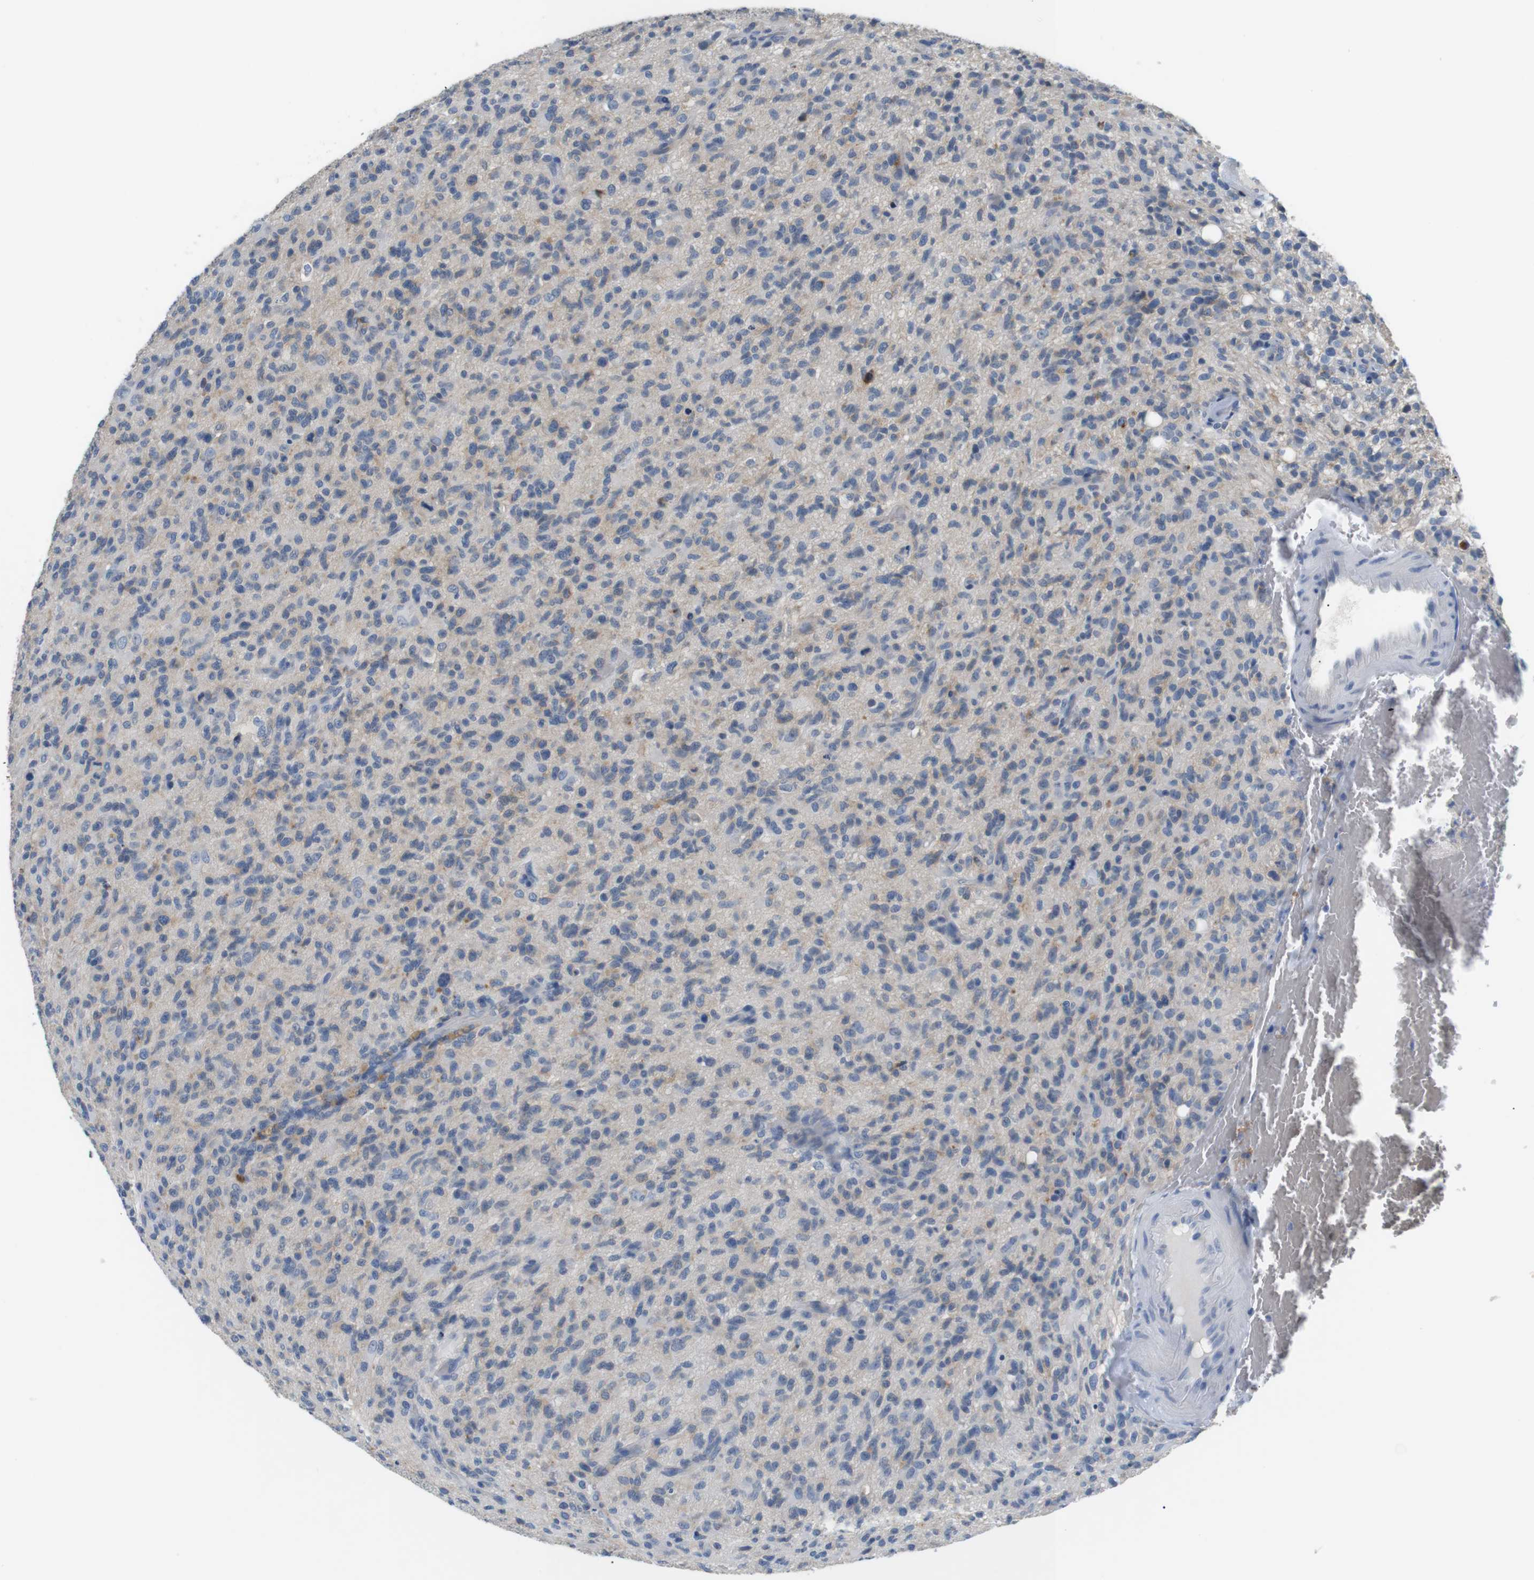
{"staining": {"intensity": "weak", "quantity": "25%-75%", "location": "cytoplasmic/membranous"}, "tissue": "glioma", "cell_type": "Tumor cells", "image_type": "cancer", "snomed": [{"axis": "morphology", "description": "Glioma, malignant, High grade"}, {"axis": "topography", "description": "Brain"}], "caption": "This photomicrograph reveals immunohistochemistry staining of glioma, with low weak cytoplasmic/membranous positivity in about 25%-75% of tumor cells.", "gene": "FCGRT", "patient": {"sex": "male", "age": 71}}